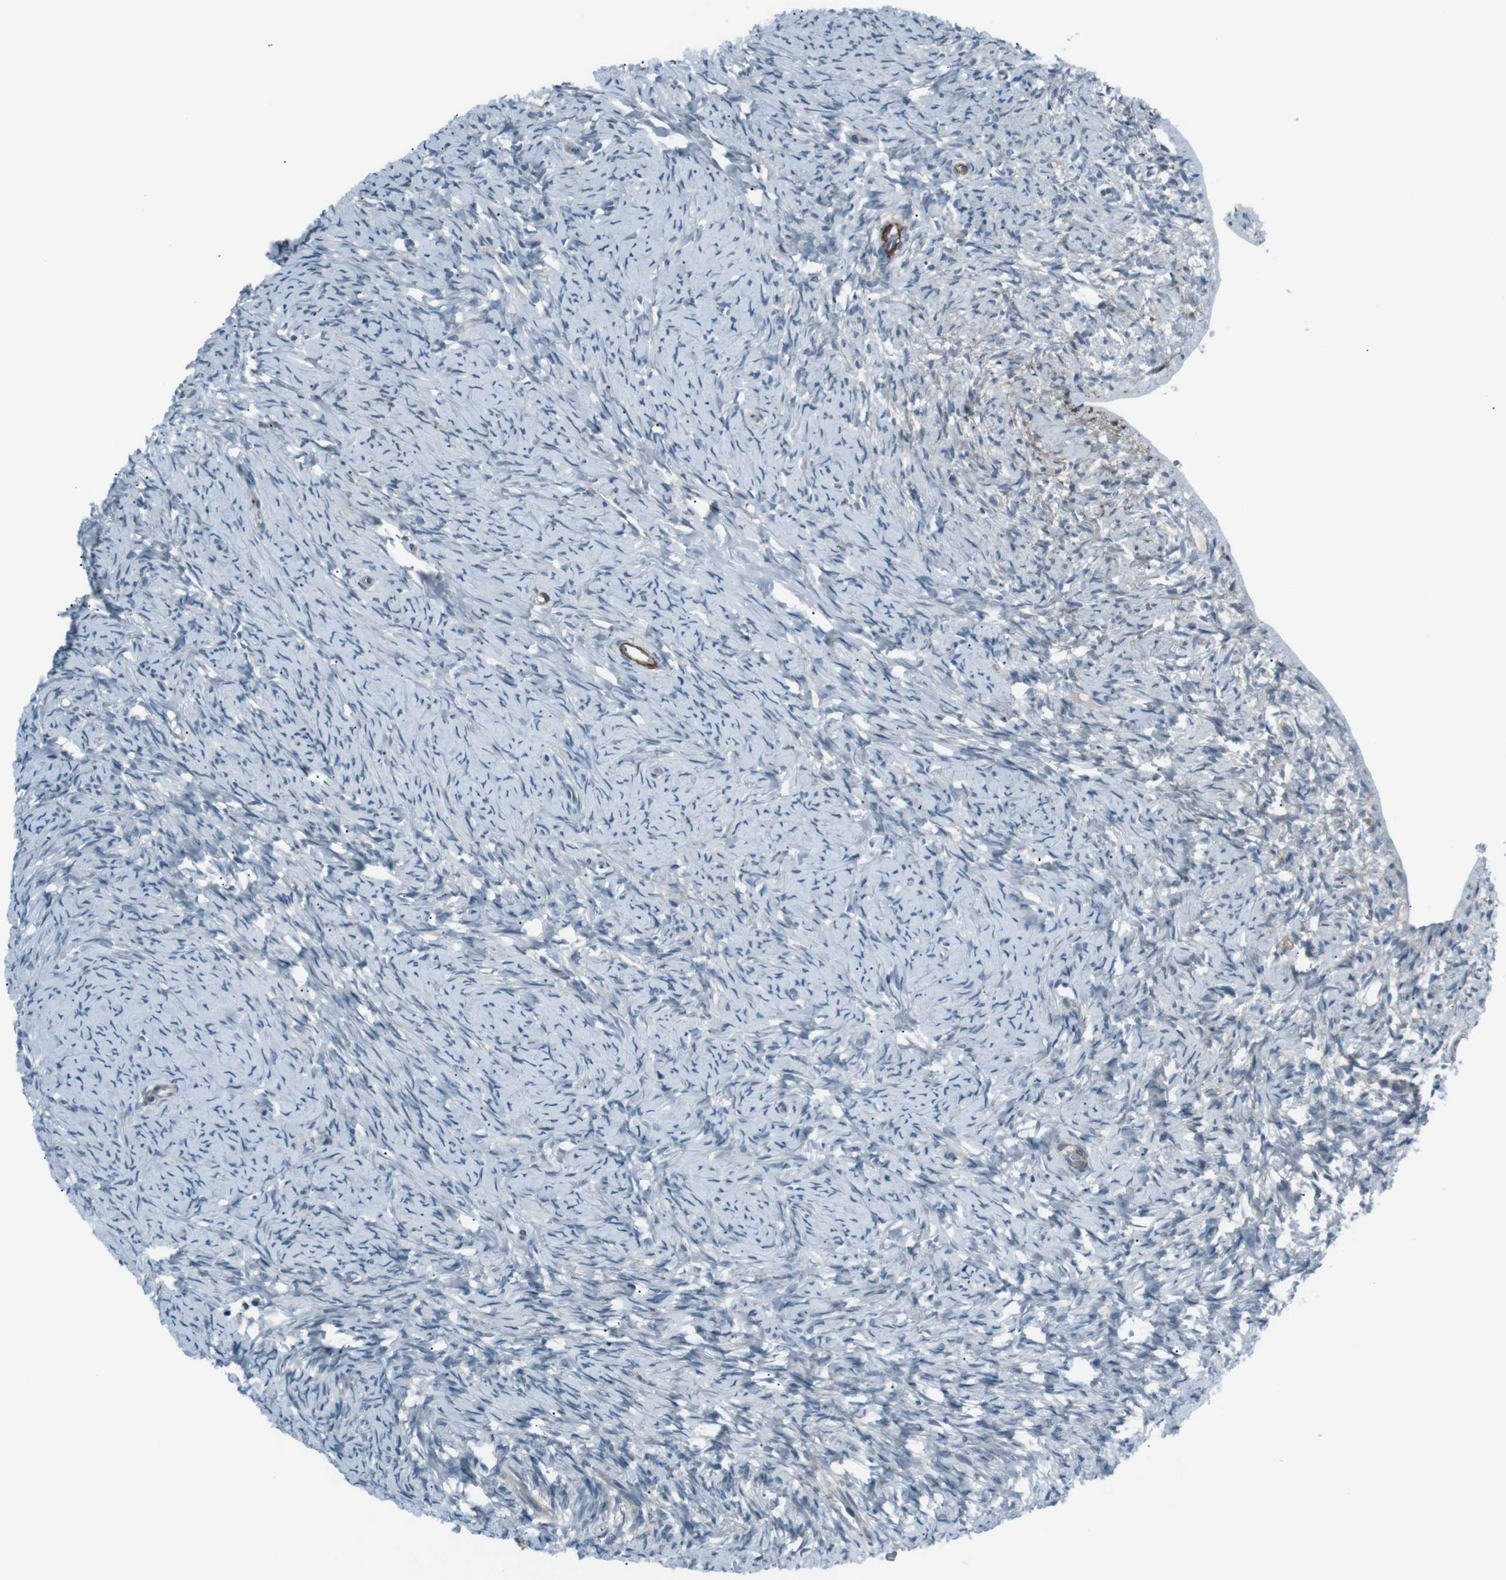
{"staining": {"intensity": "moderate", "quantity": "25%-75%", "location": "cytoplasmic/membranous"}, "tissue": "ovary", "cell_type": "Ovarian stroma cells", "image_type": "normal", "snomed": [{"axis": "morphology", "description": "Normal tissue, NOS"}, {"axis": "topography", "description": "Ovary"}], "caption": "Immunohistochemistry (IHC) of normal human ovary demonstrates medium levels of moderate cytoplasmic/membranous staining in approximately 25%-75% of ovarian stroma cells. Using DAB (brown) and hematoxylin (blue) stains, captured at high magnification using brightfield microscopy.", "gene": "PDLIM5", "patient": {"sex": "female", "age": 33}}